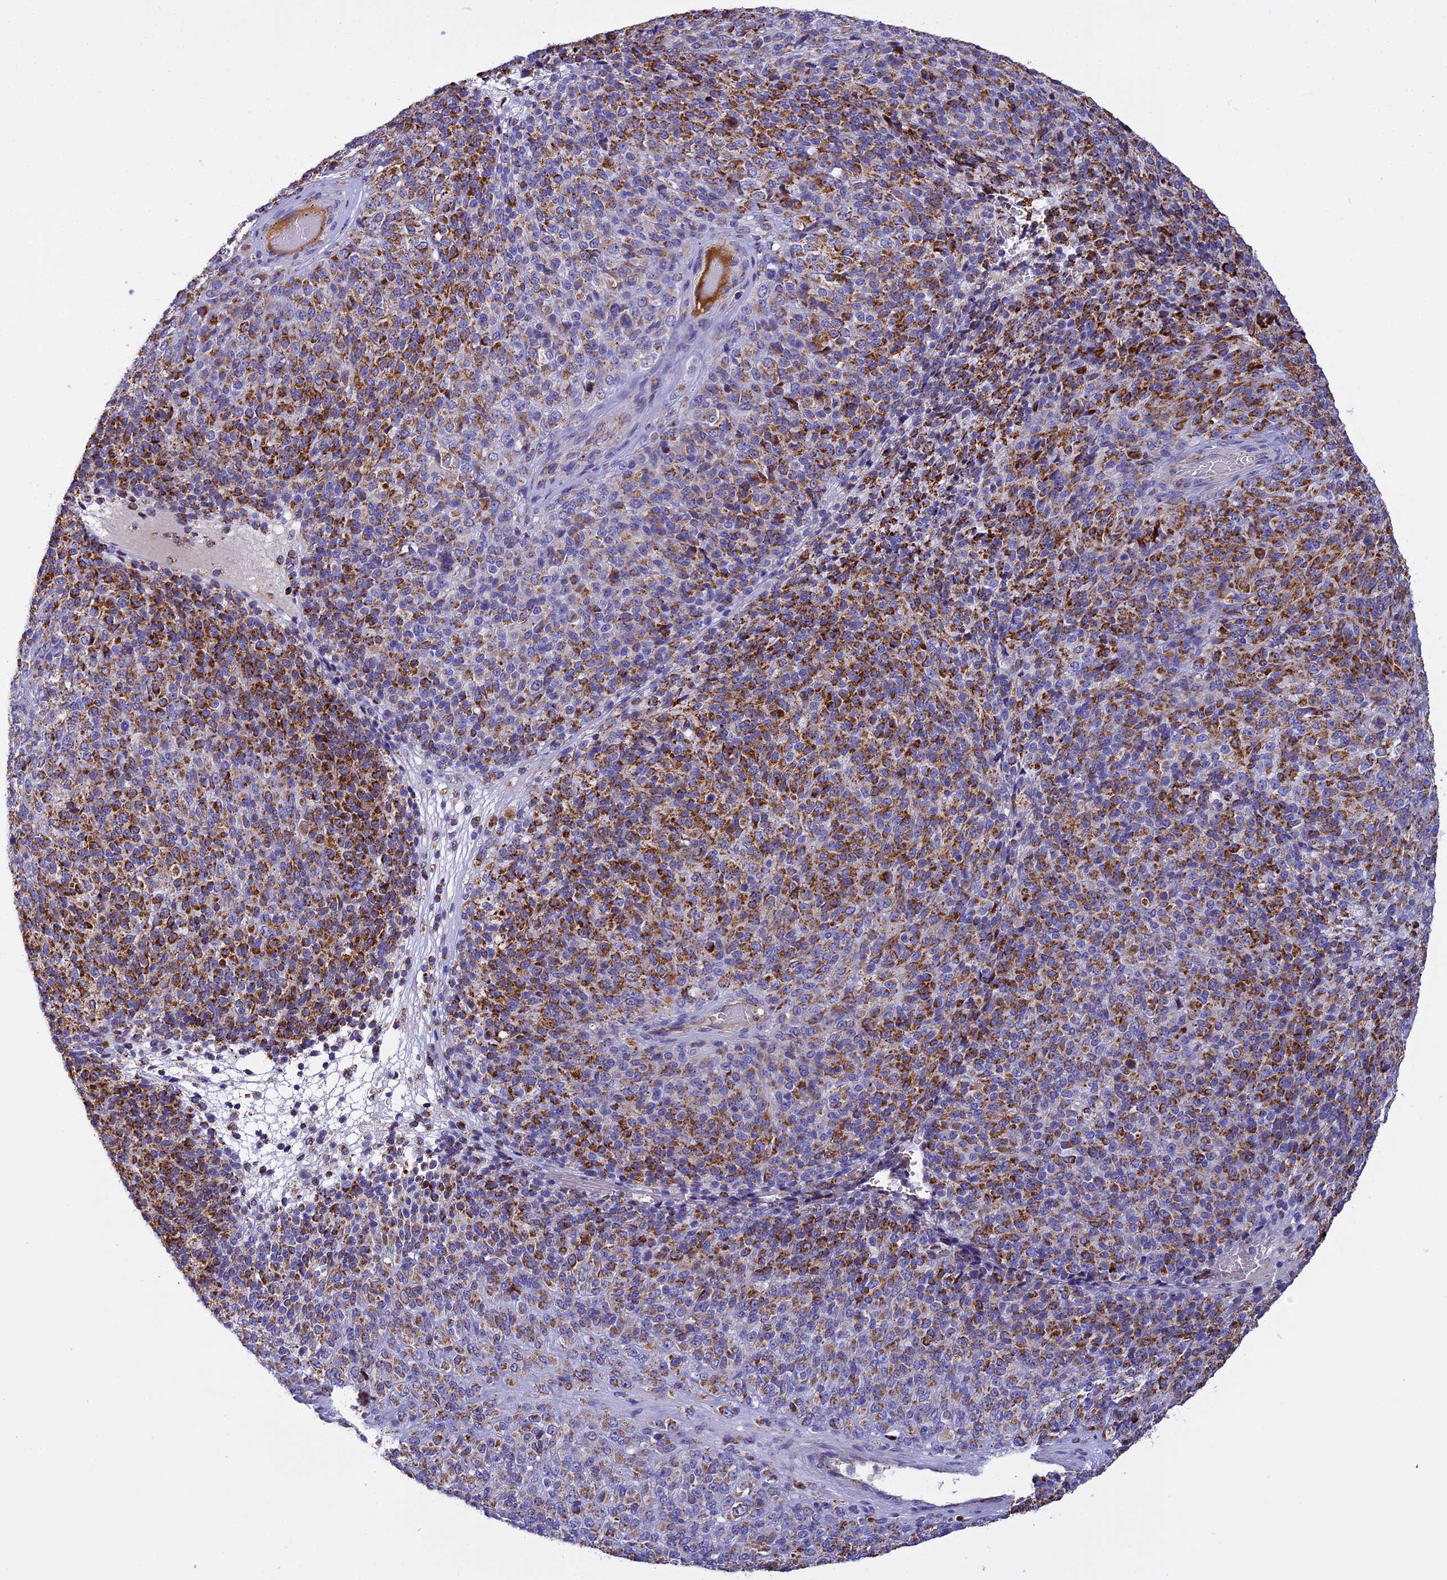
{"staining": {"intensity": "moderate", "quantity": ">75%", "location": "cytoplasmic/membranous"}, "tissue": "melanoma", "cell_type": "Tumor cells", "image_type": "cancer", "snomed": [{"axis": "morphology", "description": "Malignant melanoma, Metastatic site"}, {"axis": "topography", "description": "Brain"}], "caption": "Immunohistochemistry (IHC) staining of malignant melanoma (metastatic site), which displays medium levels of moderate cytoplasmic/membranous expression in approximately >75% of tumor cells indicating moderate cytoplasmic/membranous protein positivity. The staining was performed using DAB (3,3'-diaminobenzidine) (brown) for protein detection and nuclei were counterstained in hematoxylin (blue).", "gene": "KCNG1", "patient": {"sex": "female", "age": 56}}